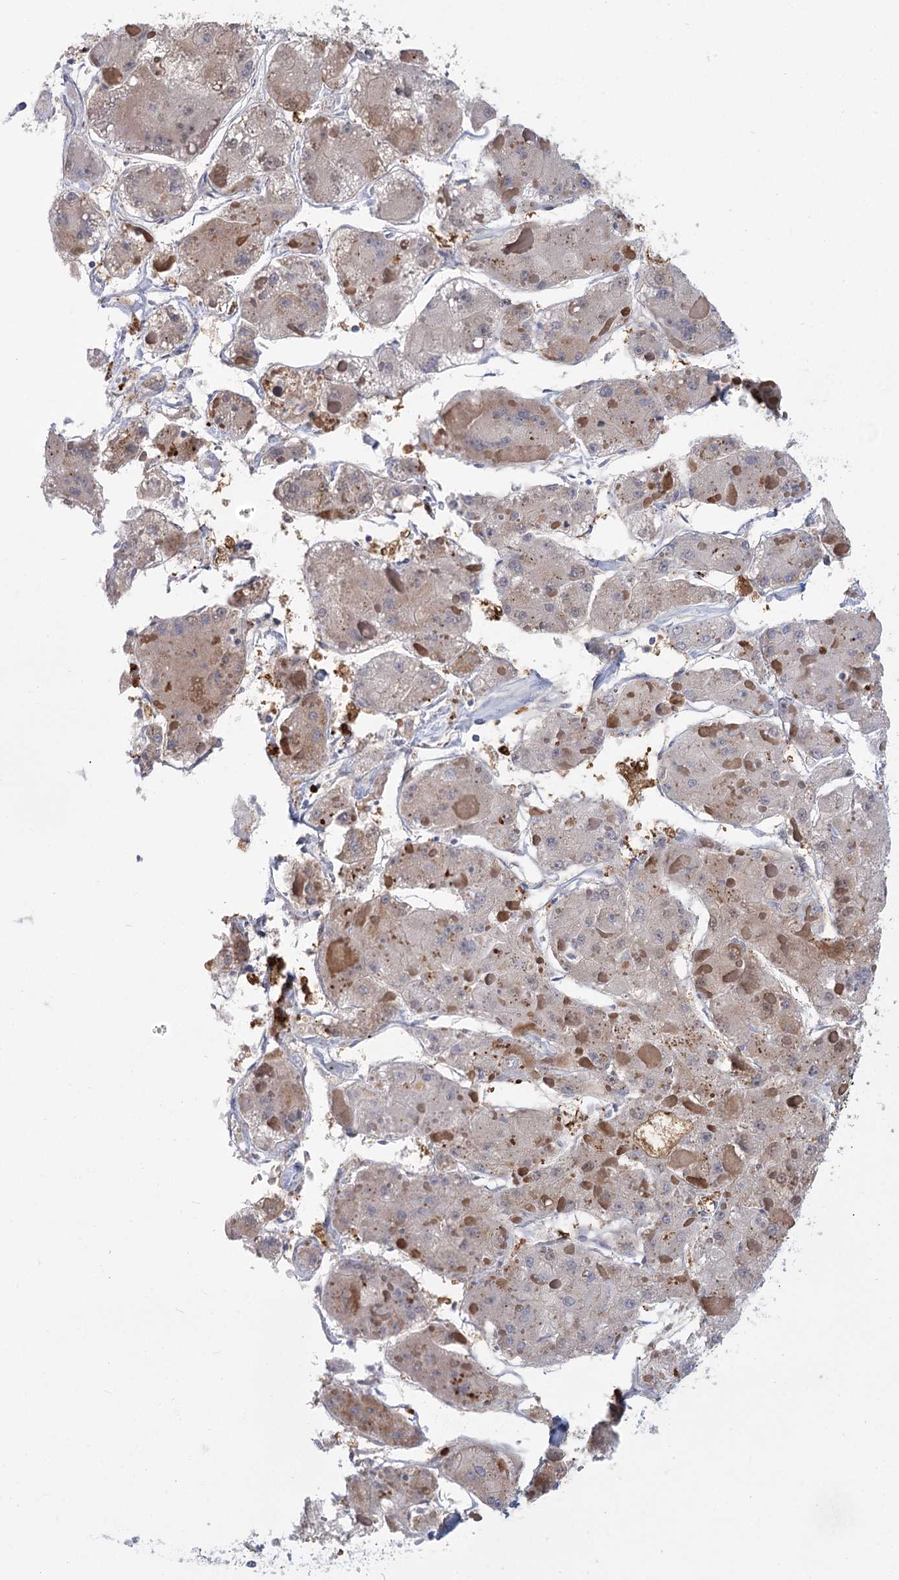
{"staining": {"intensity": "weak", "quantity": "<25%", "location": "cytoplasmic/membranous"}, "tissue": "liver cancer", "cell_type": "Tumor cells", "image_type": "cancer", "snomed": [{"axis": "morphology", "description": "Carcinoma, Hepatocellular, NOS"}, {"axis": "topography", "description": "Liver"}], "caption": "Tumor cells are negative for protein expression in human hepatocellular carcinoma (liver).", "gene": "CNTLN", "patient": {"sex": "female", "age": 73}}